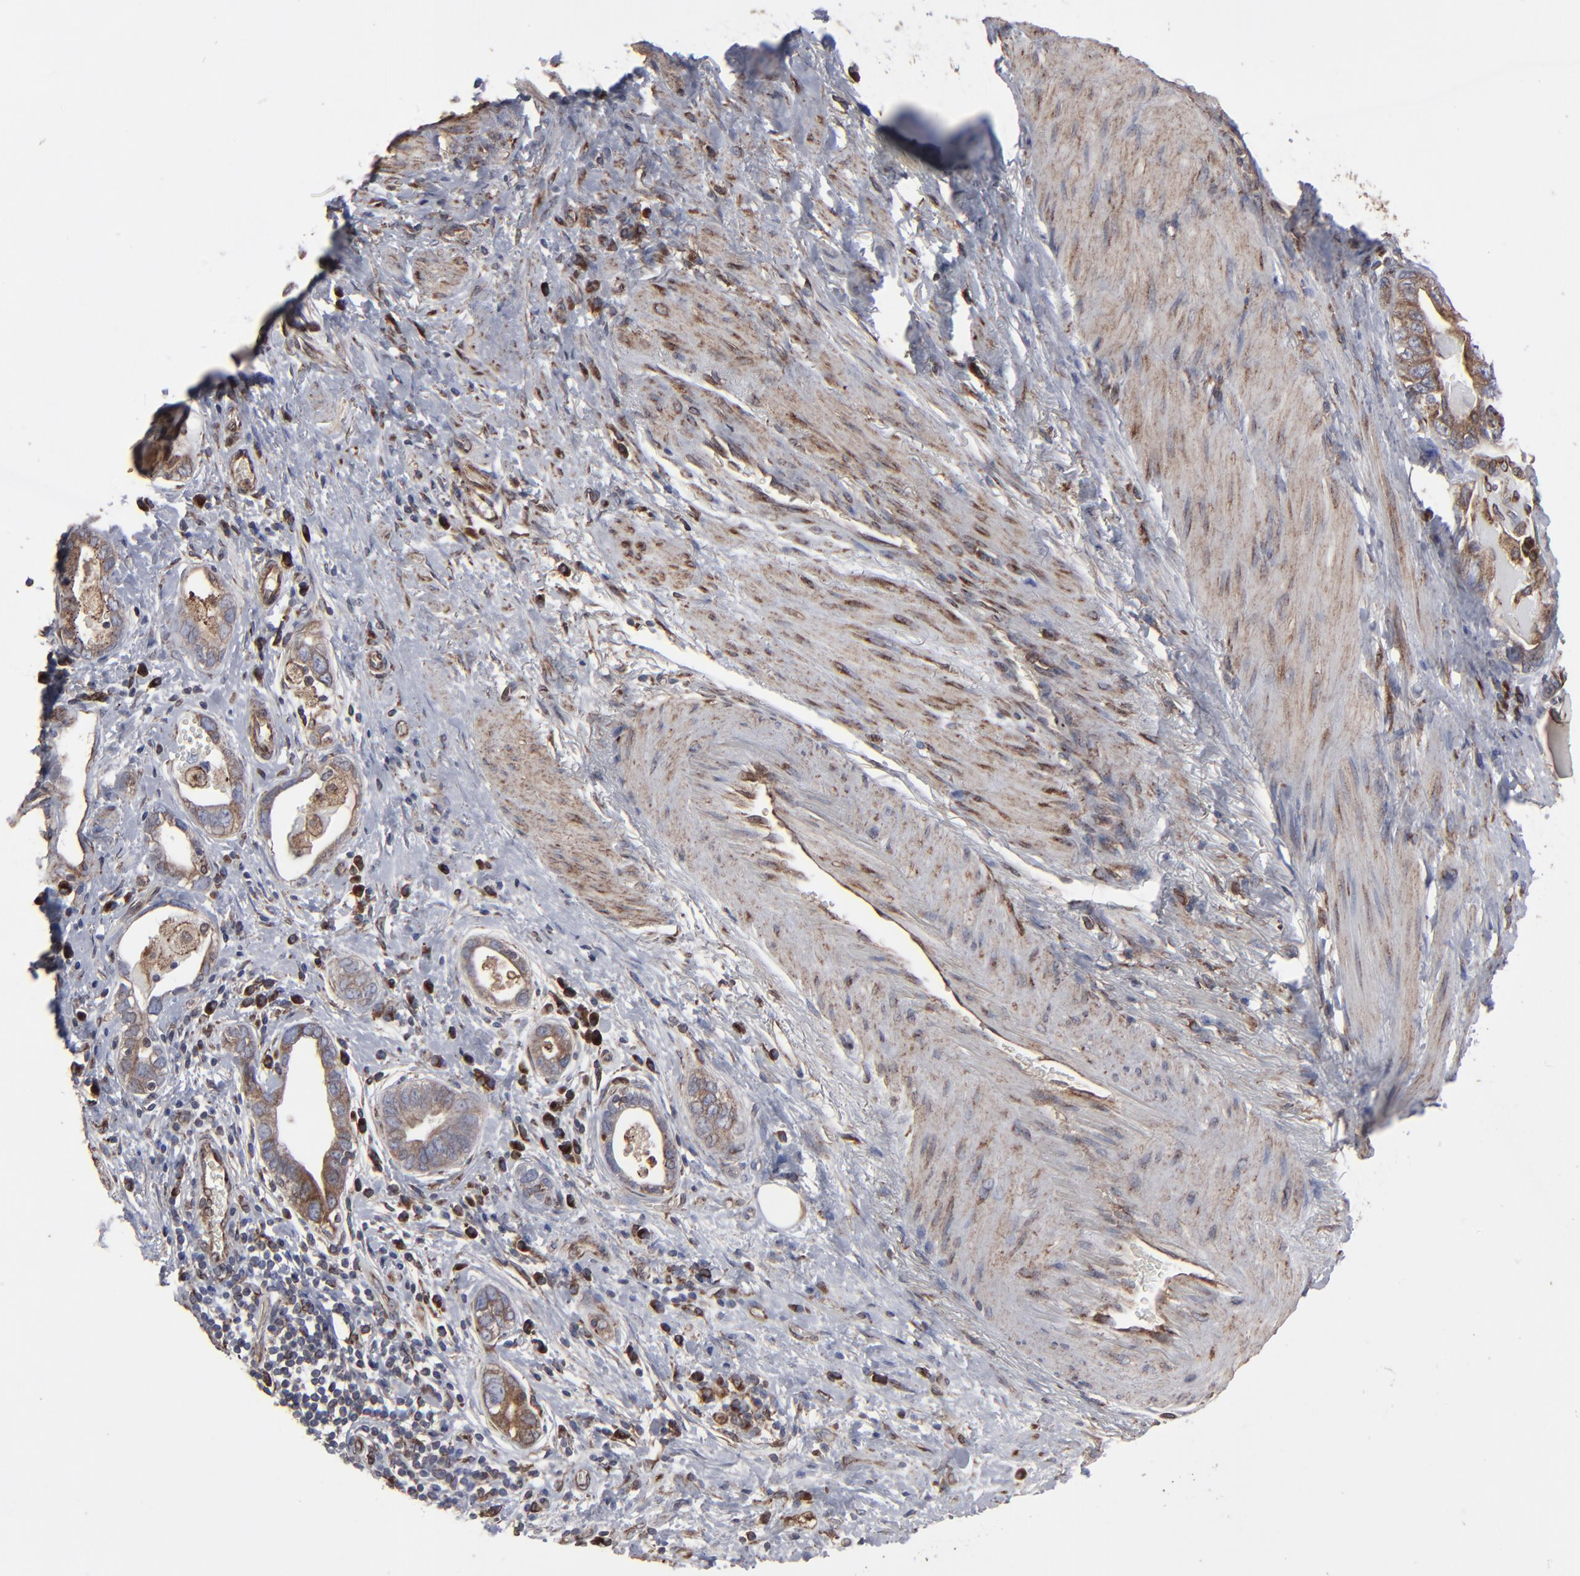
{"staining": {"intensity": "moderate", "quantity": ">75%", "location": "cytoplasmic/membranous"}, "tissue": "stomach cancer", "cell_type": "Tumor cells", "image_type": "cancer", "snomed": [{"axis": "morphology", "description": "Adenocarcinoma, NOS"}, {"axis": "topography", "description": "Stomach, lower"}], "caption": "Brown immunohistochemical staining in adenocarcinoma (stomach) exhibits moderate cytoplasmic/membranous staining in approximately >75% of tumor cells.", "gene": "CNIH1", "patient": {"sex": "female", "age": 93}}